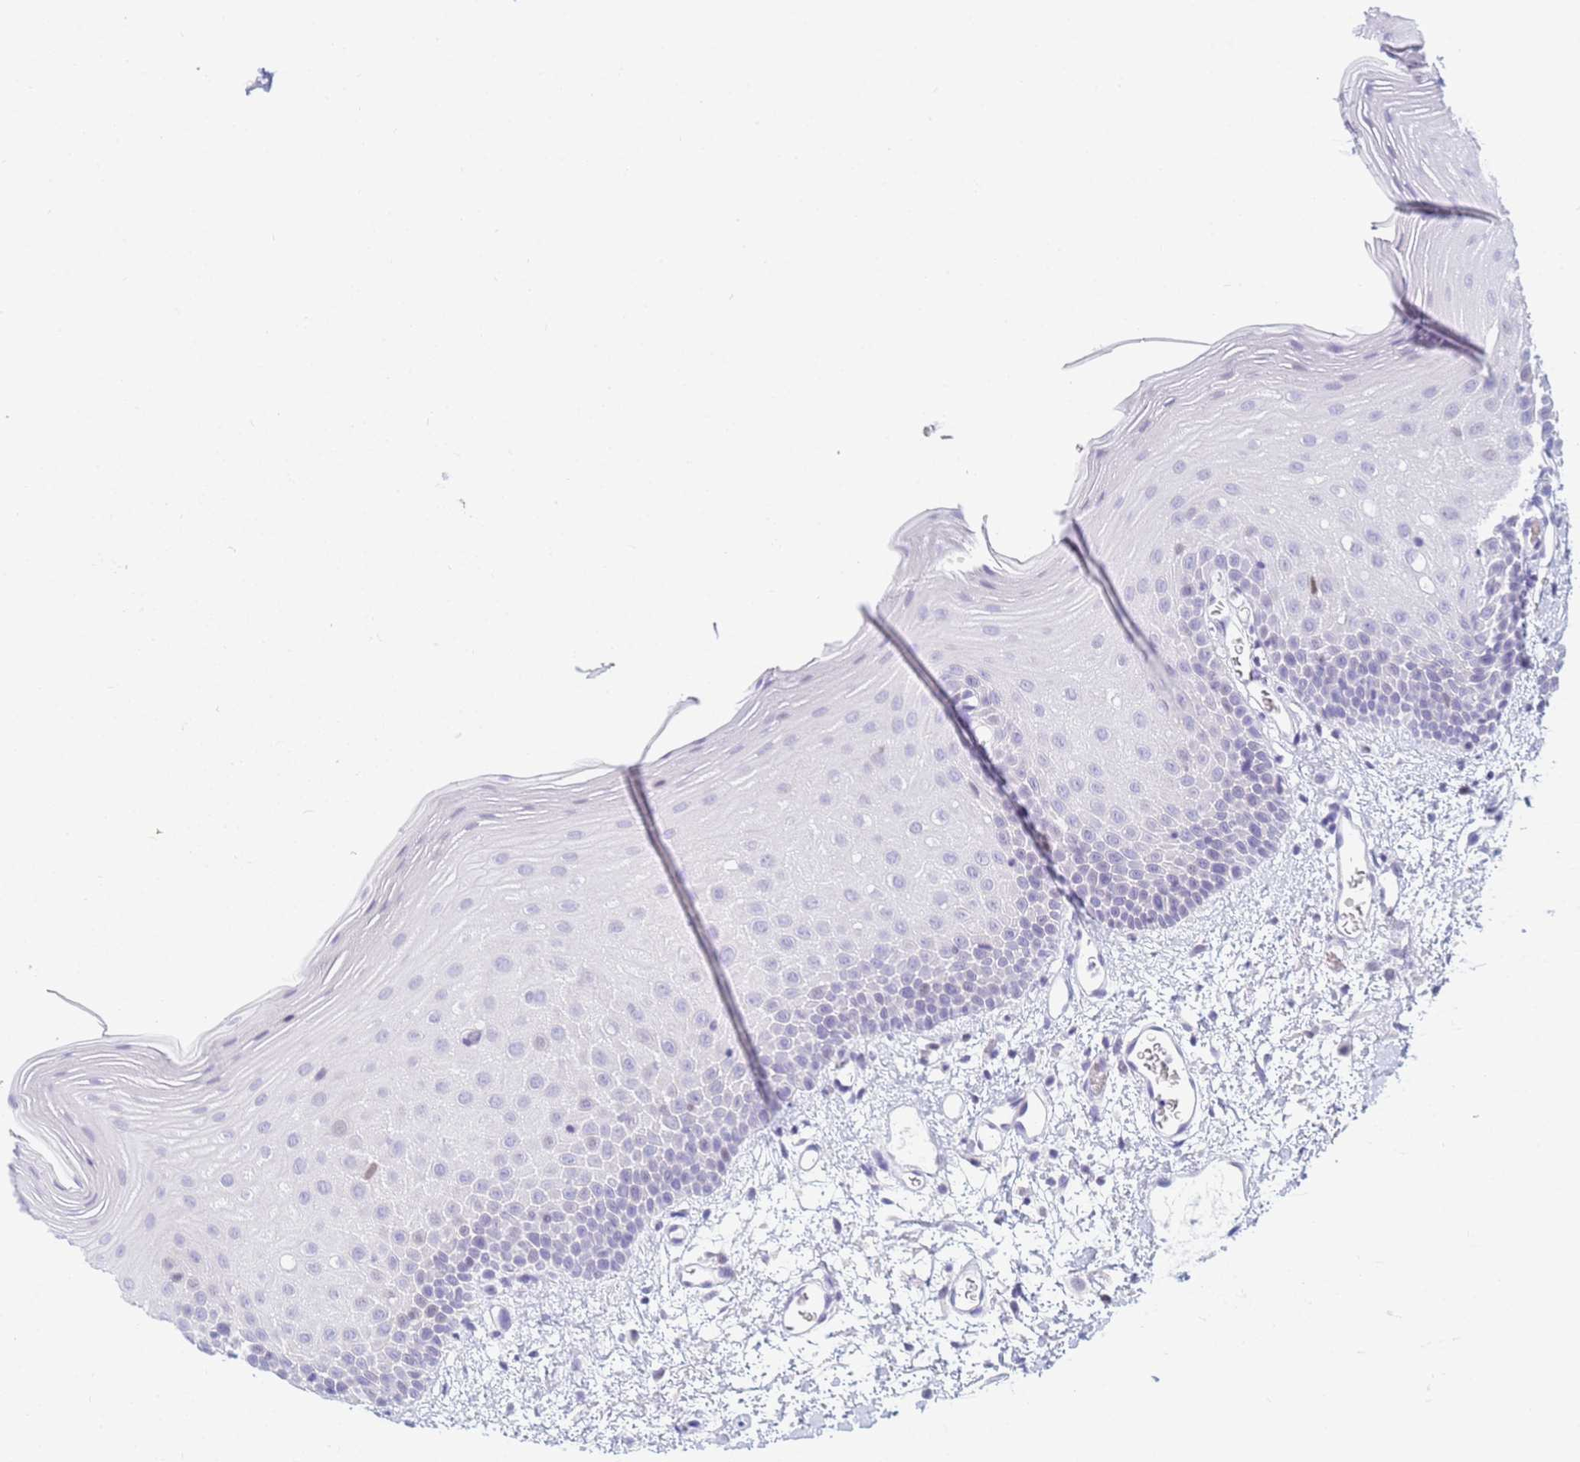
{"staining": {"intensity": "negative", "quantity": "none", "location": "none"}, "tissue": "oral mucosa", "cell_type": "Squamous epithelial cells", "image_type": "normal", "snomed": [{"axis": "morphology", "description": "Normal tissue, NOS"}, {"axis": "topography", "description": "Oral tissue"}], "caption": "Oral mucosa stained for a protein using IHC displays no staining squamous epithelial cells.", "gene": "SNX20", "patient": {"sex": "female", "age": 70}}